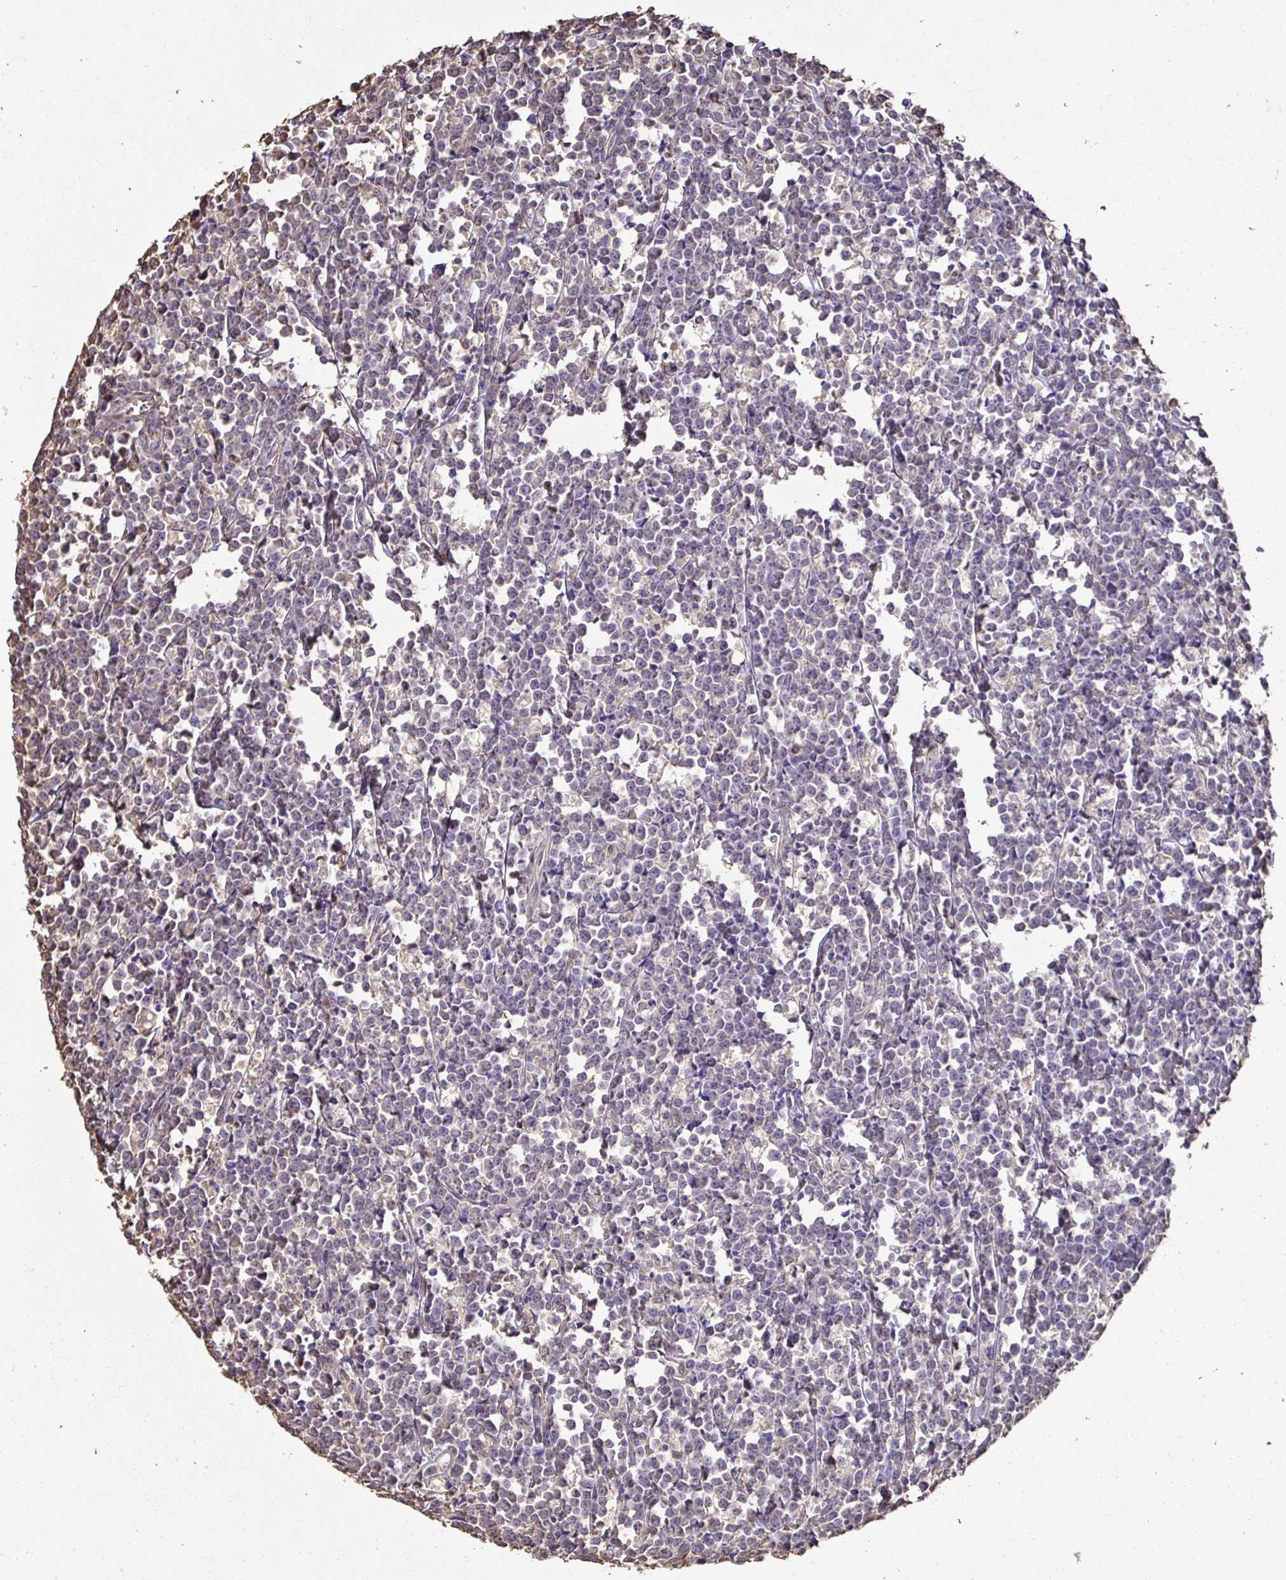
{"staining": {"intensity": "negative", "quantity": "none", "location": "none"}, "tissue": "lymphoma", "cell_type": "Tumor cells", "image_type": "cancer", "snomed": [{"axis": "morphology", "description": "Malignant lymphoma, non-Hodgkin's type, High grade"}, {"axis": "topography", "description": "Small intestine"}], "caption": "Protein analysis of malignant lymphoma, non-Hodgkin's type (high-grade) demonstrates no significant positivity in tumor cells.", "gene": "MAPK8IP3", "patient": {"sex": "female", "age": 56}}